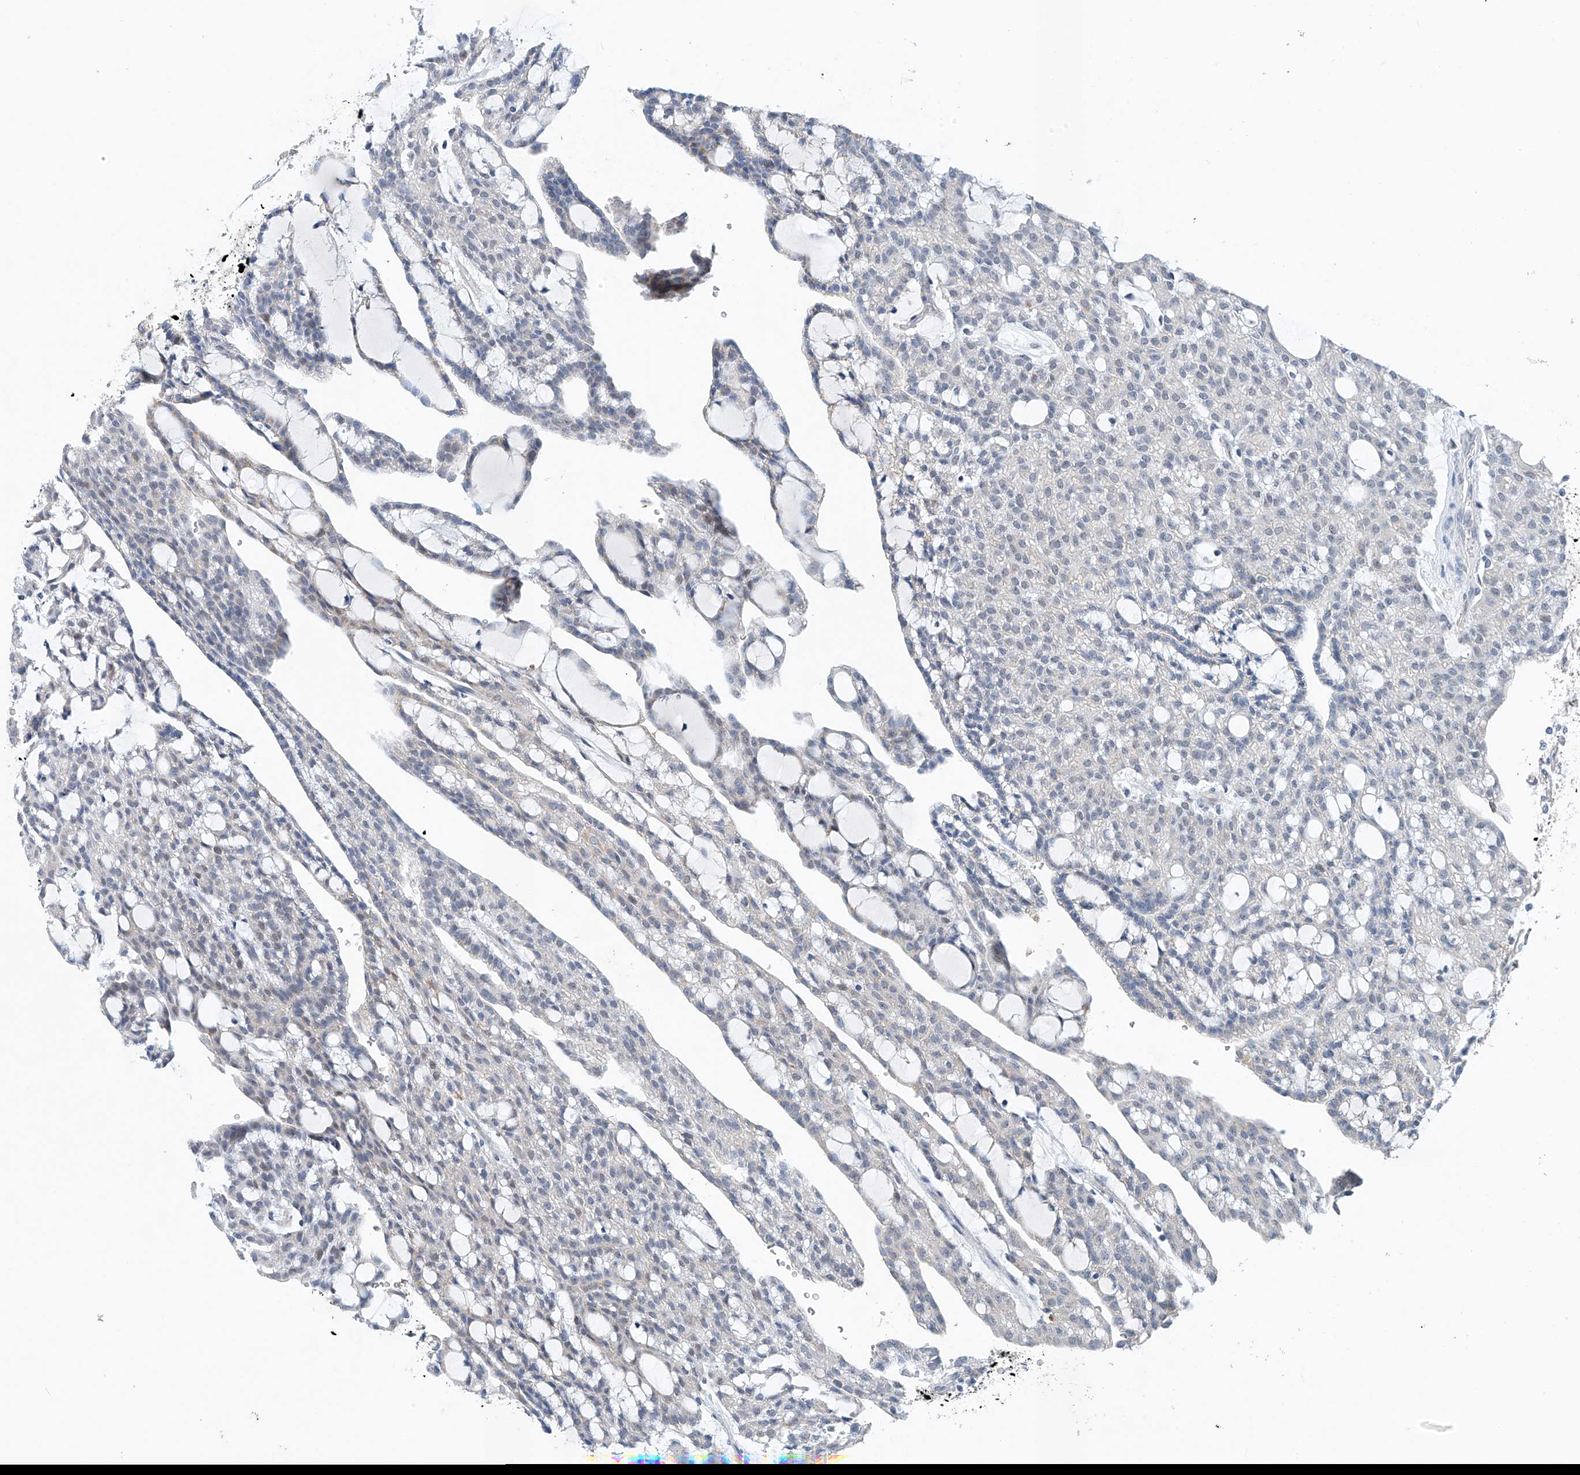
{"staining": {"intensity": "negative", "quantity": "none", "location": "none"}, "tissue": "renal cancer", "cell_type": "Tumor cells", "image_type": "cancer", "snomed": [{"axis": "morphology", "description": "Adenocarcinoma, NOS"}, {"axis": "topography", "description": "Kidney"}], "caption": "Immunohistochemistry (IHC) of human renal adenocarcinoma displays no expression in tumor cells.", "gene": "KLF15", "patient": {"sex": "male", "age": 63}}